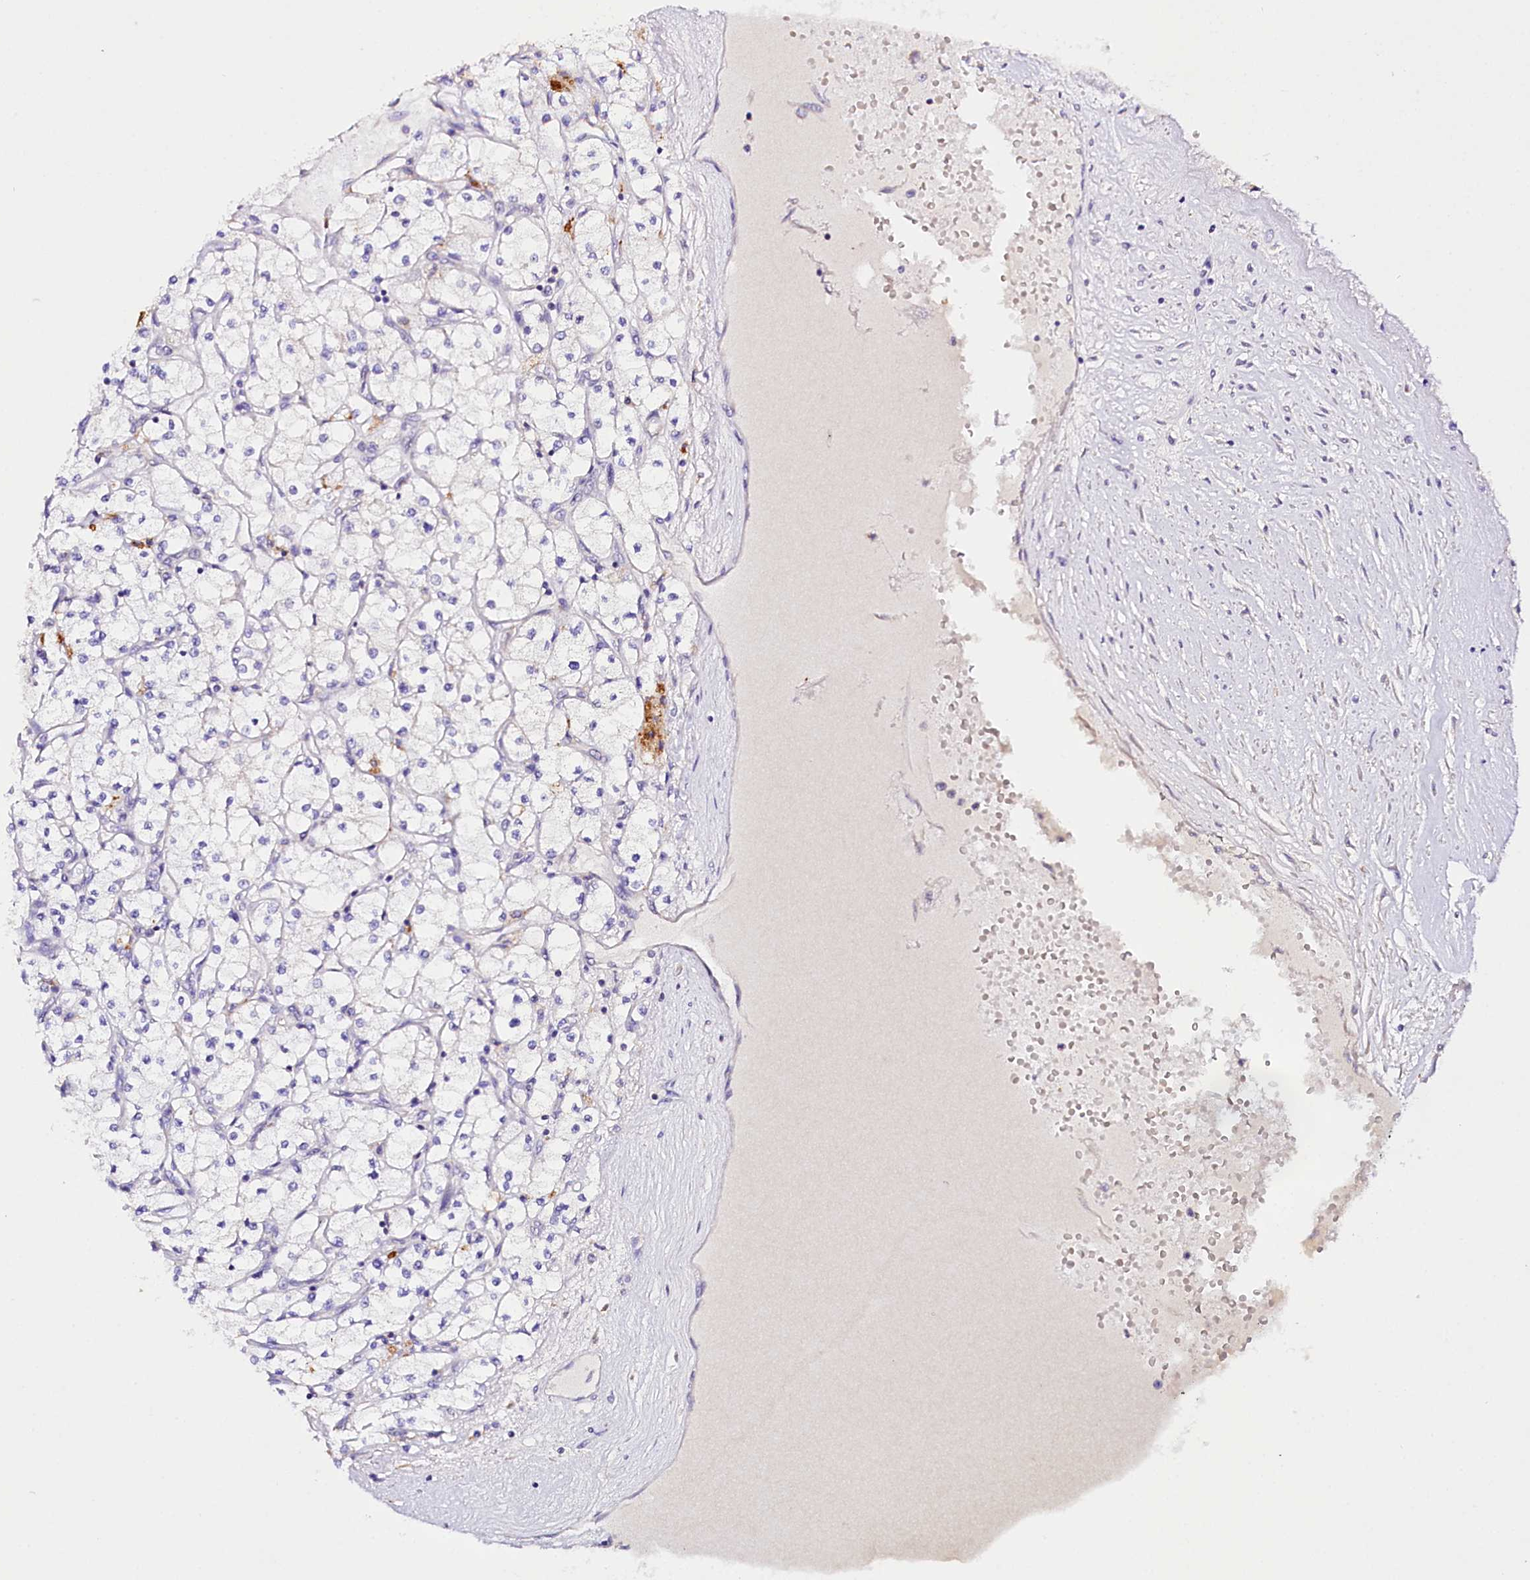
{"staining": {"intensity": "negative", "quantity": "none", "location": "none"}, "tissue": "renal cancer", "cell_type": "Tumor cells", "image_type": "cancer", "snomed": [{"axis": "morphology", "description": "Adenocarcinoma, NOS"}, {"axis": "topography", "description": "Kidney"}], "caption": "IHC histopathology image of human adenocarcinoma (renal) stained for a protein (brown), which displays no staining in tumor cells. (DAB (3,3'-diaminobenzidine) IHC visualized using brightfield microscopy, high magnification).", "gene": "SACM1L", "patient": {"sex": "male", "age": 80}}